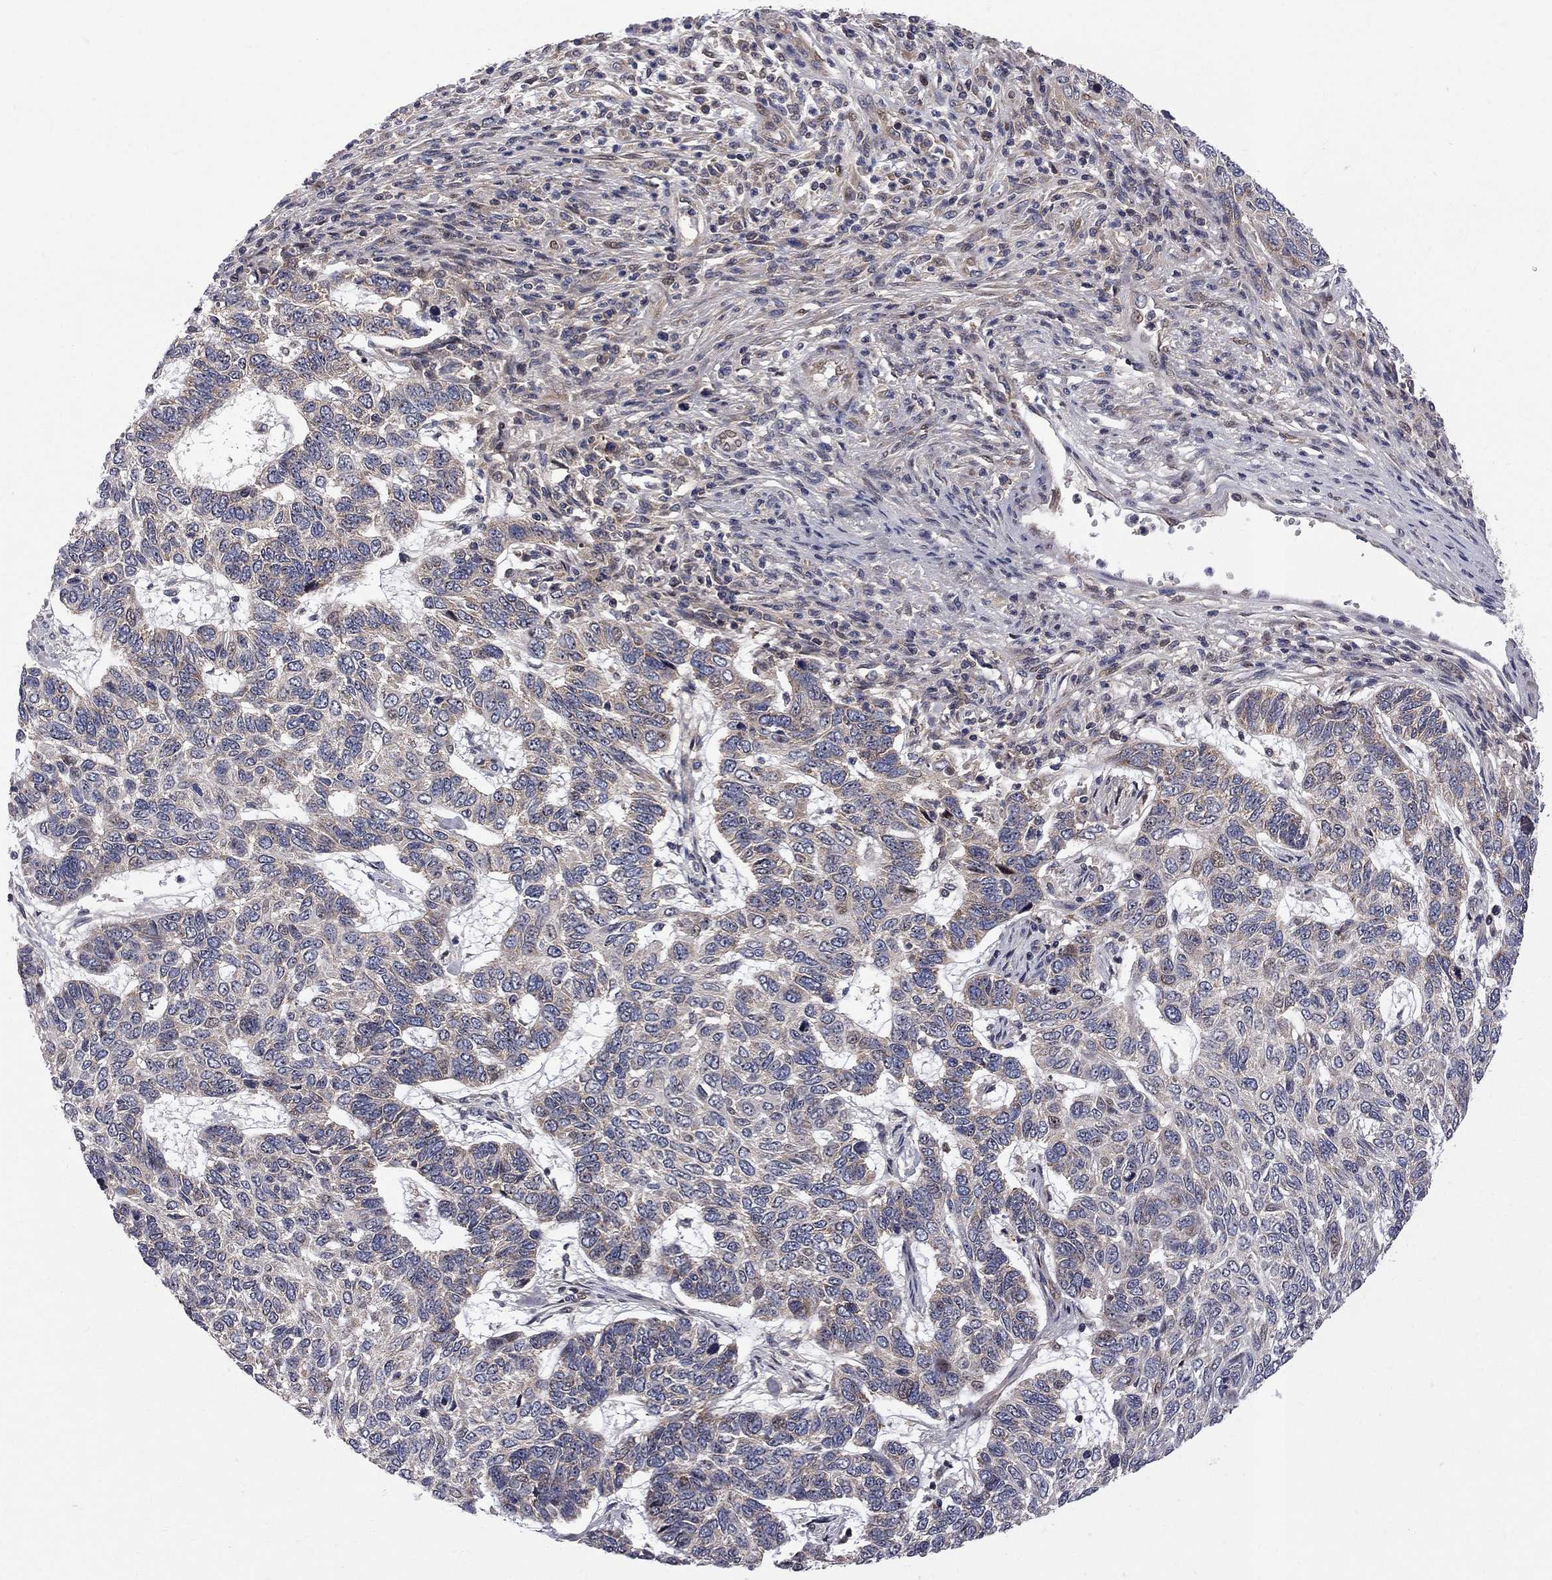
{"staining": {"intensity": "weak", "quantity": "25%-75%", "location": "cytoplasmic/membranous"}, "tissue": "skin cancer", "cell_type": "Tumor cells", "image_type": "cancer", "snomed": [{"axis": "morphology", "description": "Basal cell carcinoma"}, {"axis": "topography", "description": "Skin"}], "caption": "Protein expression analysis of skin cancer (basal cell carcinoma) reveals weak cytoplasmic/membranous positivity in about 25%-75% of tumor cells.", "gene": "CNOT11", "patient": {"sex": "female", "age": 65}}